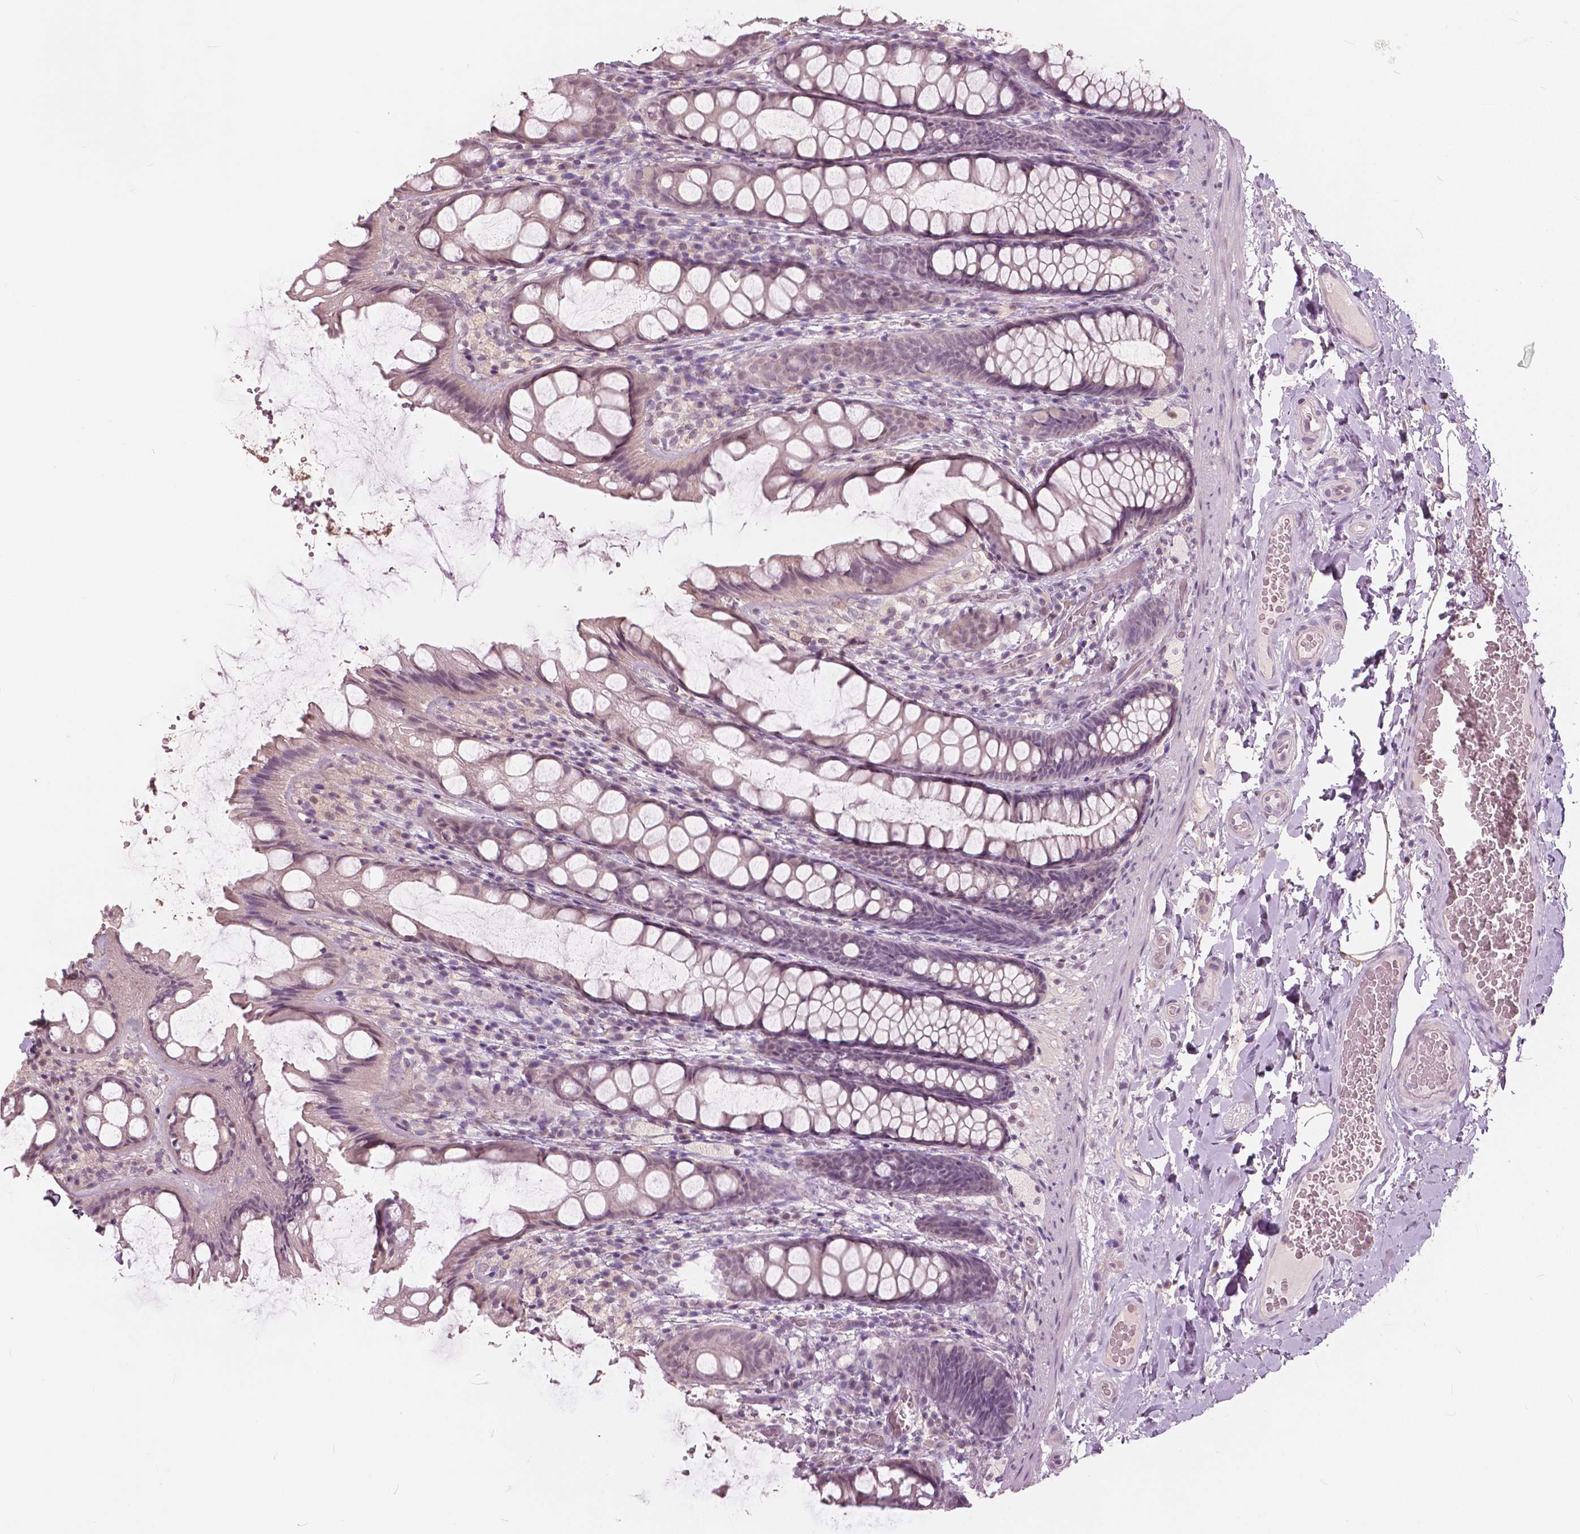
{"staining": {"intensity": "negative", "quantity": "none", "location": "none"}, "tissue": "colon", "cell_type": "Endothelial cells", "image_type": "normal", "snomed": [{"axis": "morphology", "description": "Normal tissue, NOS"}, {"axis": "topography", "description": "Colon"}], "caption": "Endothelial cells show no significant expression in normal colon. (Stains: DAB immunohistochemistry with hematoxylin counter stain, Microscopy: brightfield microscopy at high magnification).", "gene": "NANOG", "patient": {"sex": "male", "age": 47}}